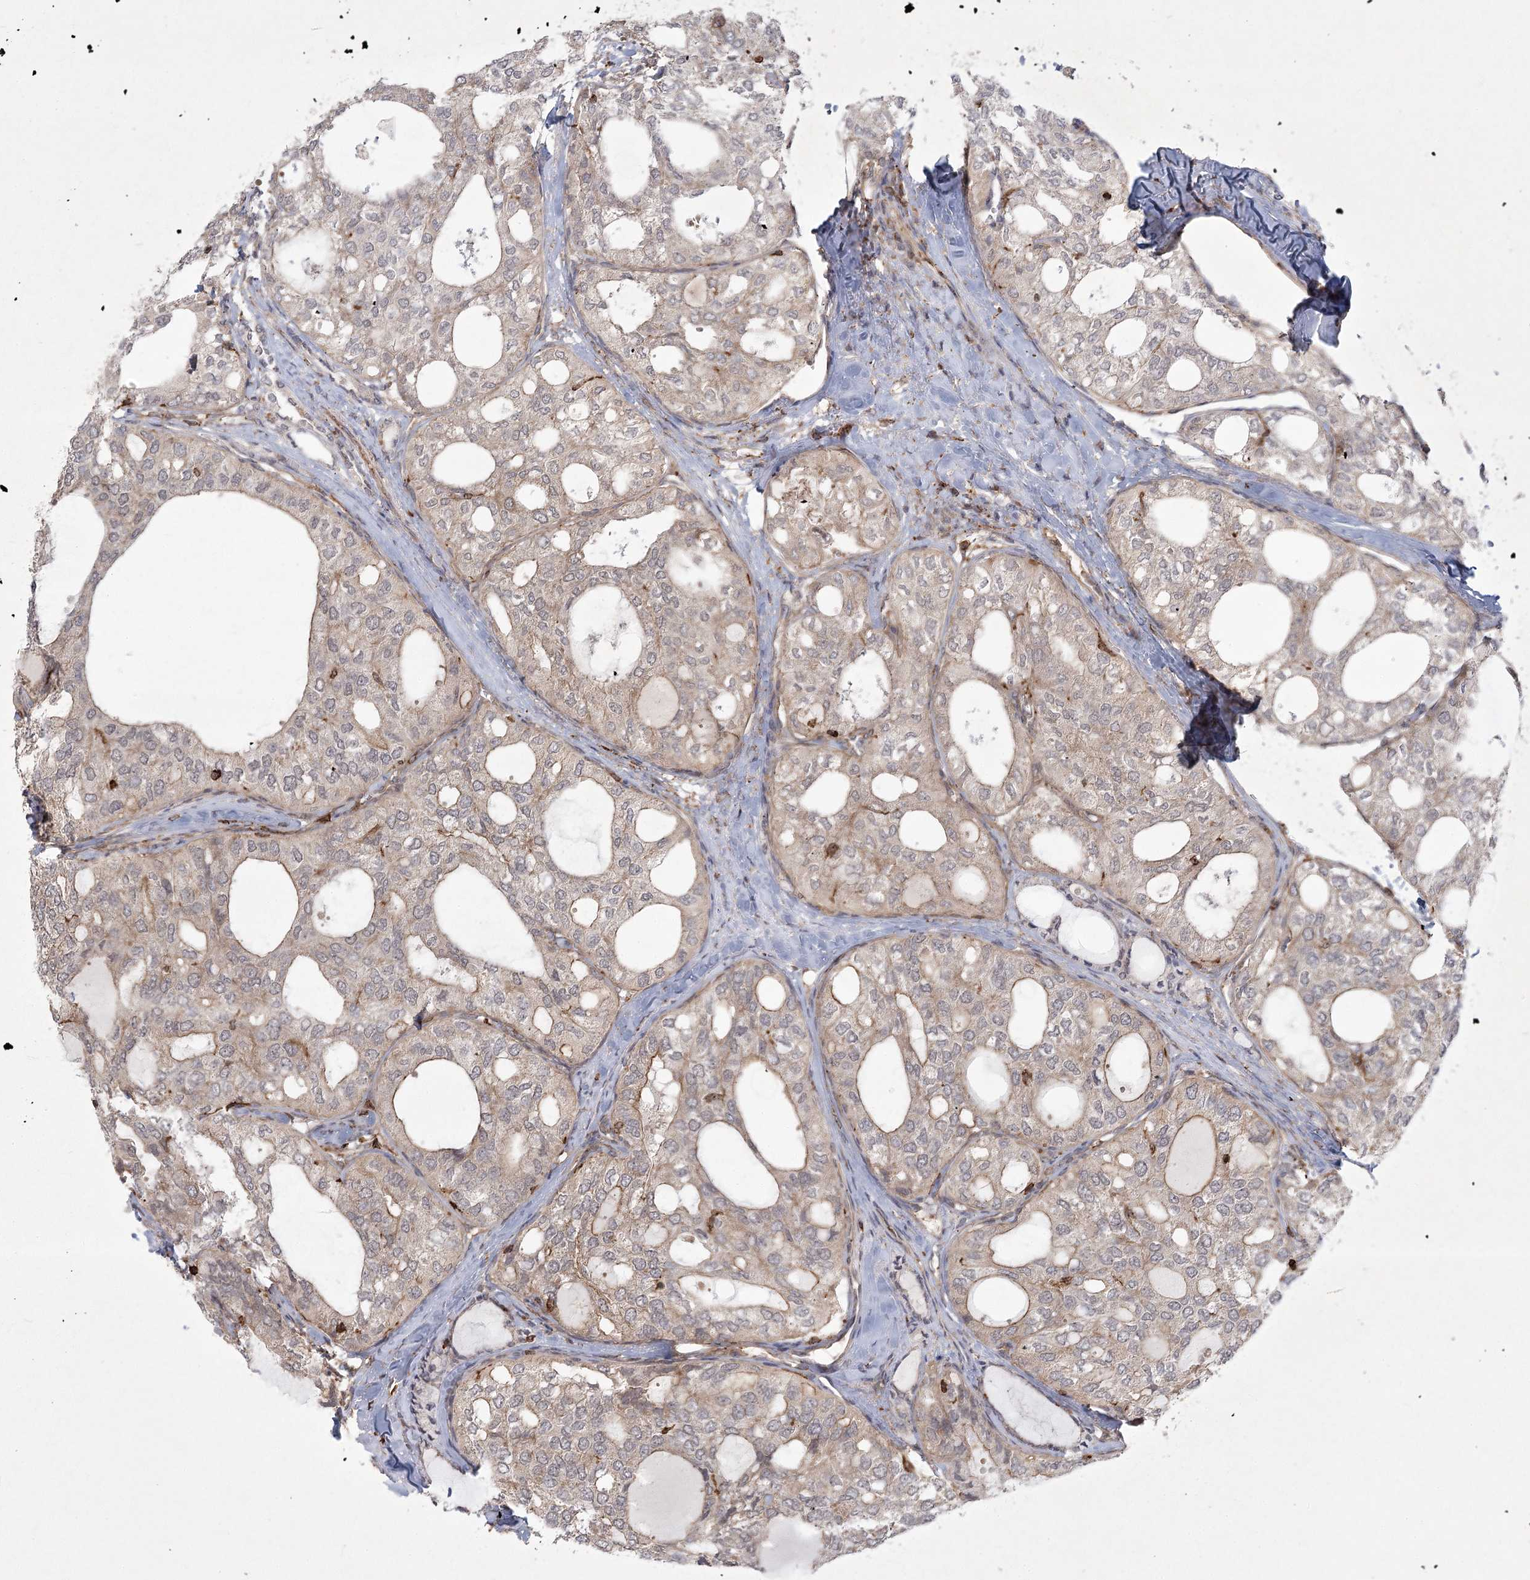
{"staining": {"intensity": "weak", "quantity": "<25%", "location": "cytoplasmic/membranous"}, "tissue": "thyroid cancer", "cell_type": "Tumor cells", "image_type": "cancer", "snomed": [{"axis": "morphology", "description": "Follicular adenoma carcinoma, NOS"}, {"axis": "topography", "description": "Thyroid gland"}], "caption": "This histopathology image is of thyroid cancer (follicular adenoma carcinoma) stained with immunohistochemistry (IHC) to label a protein in brown with the nuclei are counter-stained blue. There is no positivity in tumor cells. (Immunohistochemistry (ihc), brightfield microscopy, high magnification).", "gene": "MEPE", "patient": {"sex": "male", "age": 75}}